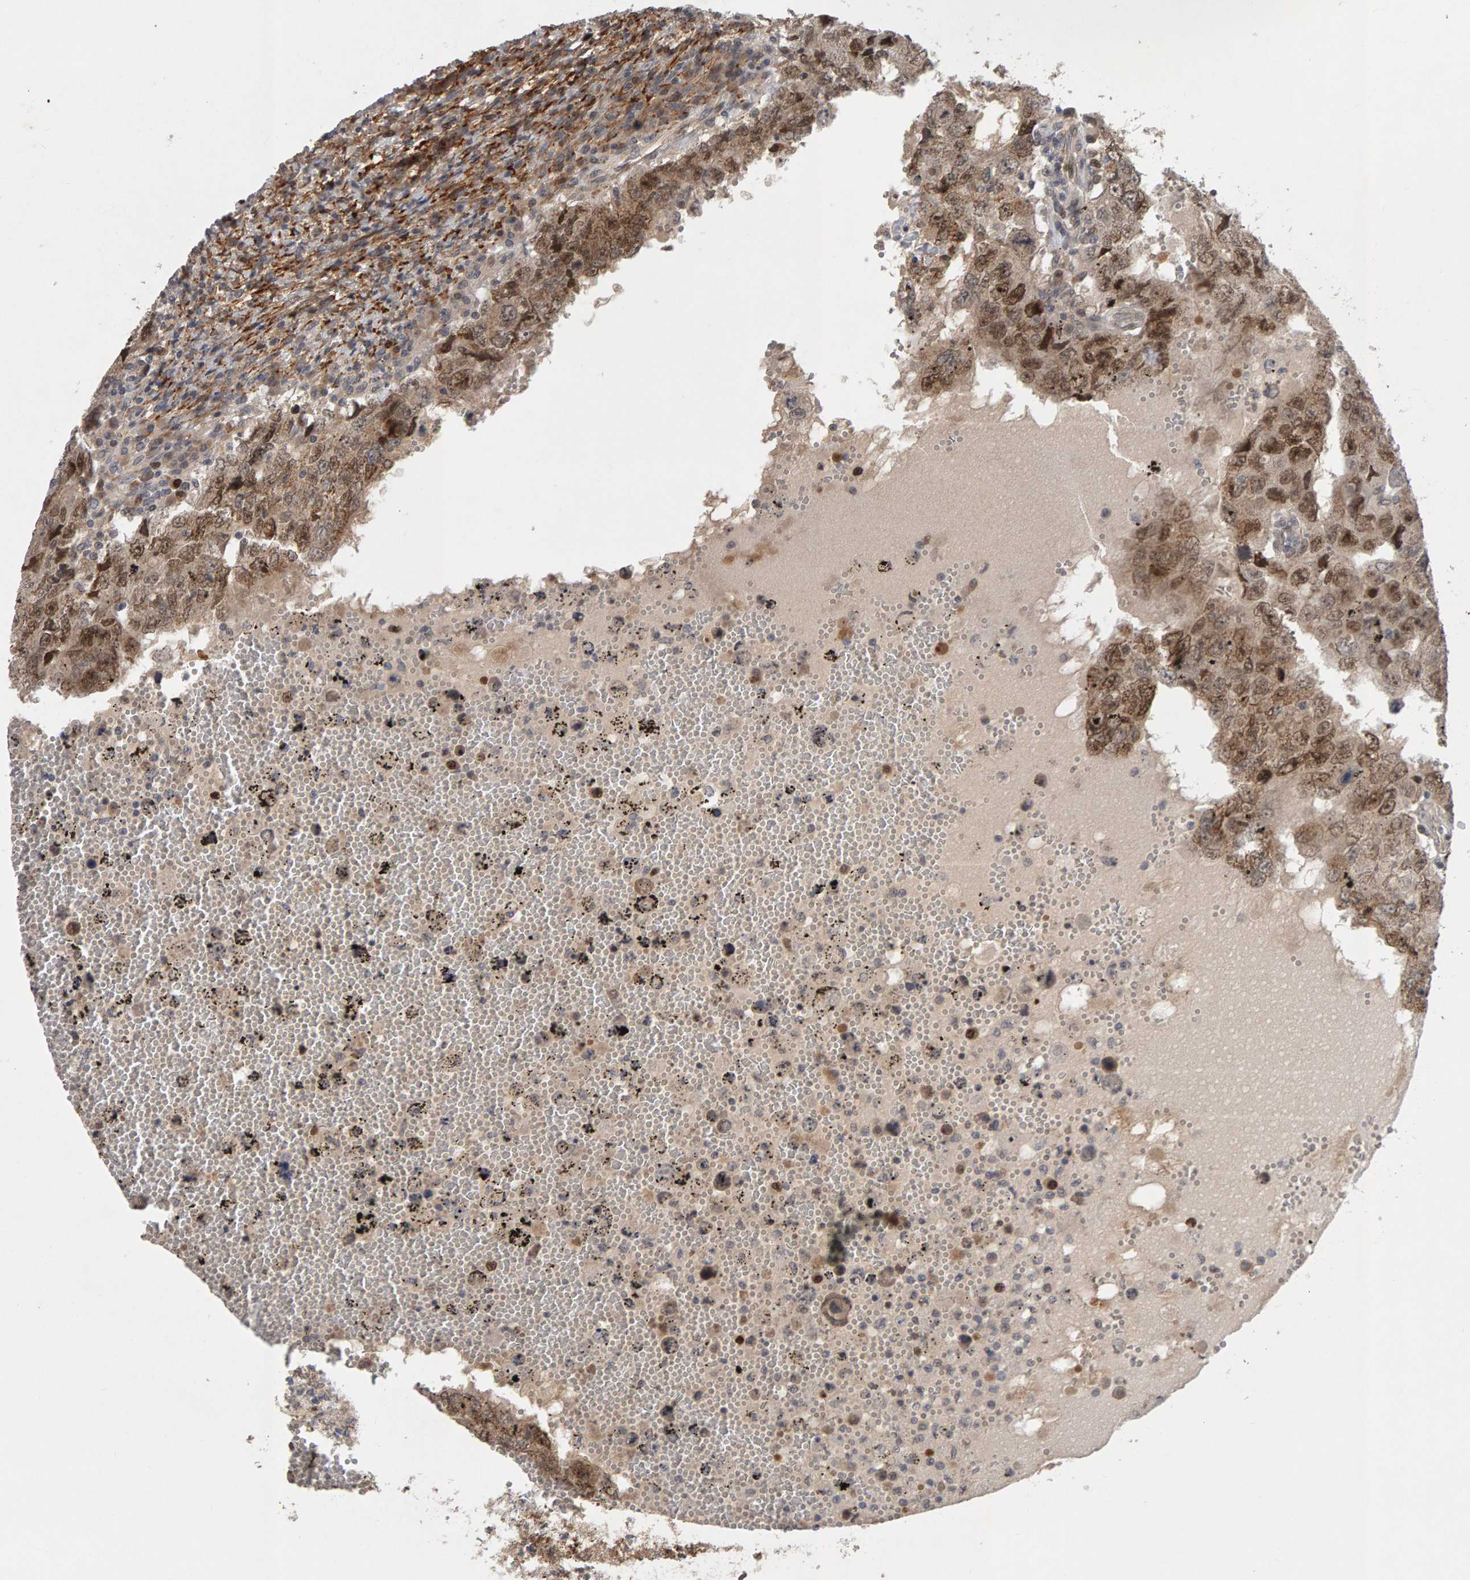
{"staining": {"intensity": "moderate", "quantity": ">75%", "location": "cytoplasmic/membranous,nuclear"}, "tissue": "testis cancer", "cell_type": "Tumor cells", "image_type": "cancer", "snomed": [{"axis": "morphology", "description": "Carcinoma, Embryonal, NOS"}, {"axis": "topography", "description": "Testis"}], "caption": "Moderate cytoplasmic/membranous and nuclear positivity for a protein is seen in about >75% of tumor cells of embryonal carcinoma (testis) using immunohistochemistry (IHC).", "gene": "CDCA5", "patient": {"sex": "male", "age": 26}}